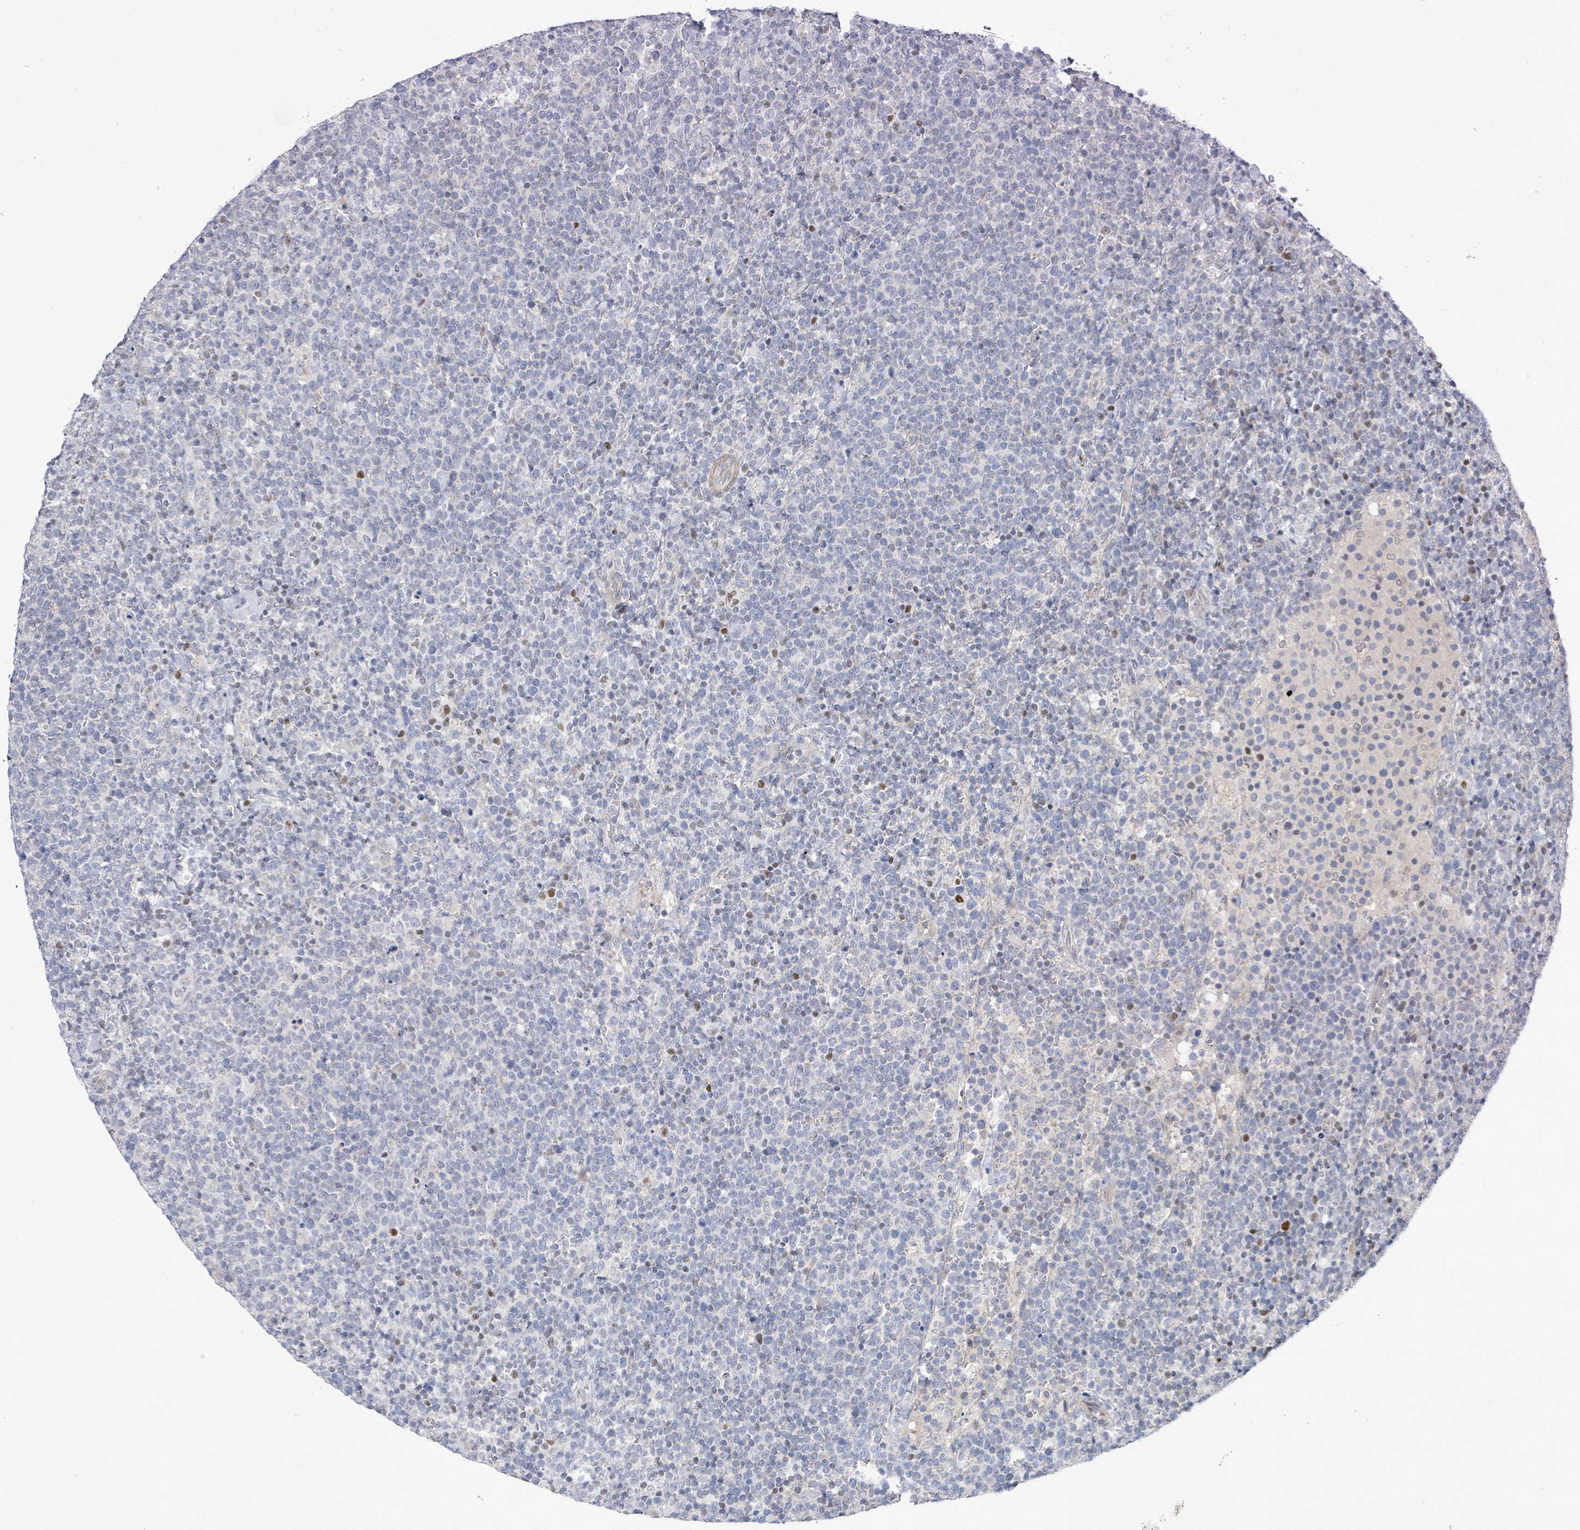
{"staining": {"intensity": "negative", "quantity": "none", "location": "none"}, "tissue": "lymphoma", "cell_type": "Tumor cells", "image_type": "cancer", "snomed": [{"axis": "morphology", "description": "Malignant lymphoma, non-Hodgkin's type, High grade"}, {"axis": "topography", "description": "Lymph node"}], "caption": "A photomicrograph of human lymphoma is negative for staining in tumor cells. (Immunohistochemistry, brightfield microscopy, high magnification).", "gene": "ZFPM1", "patient": {"sex": "male", "age": 61}}